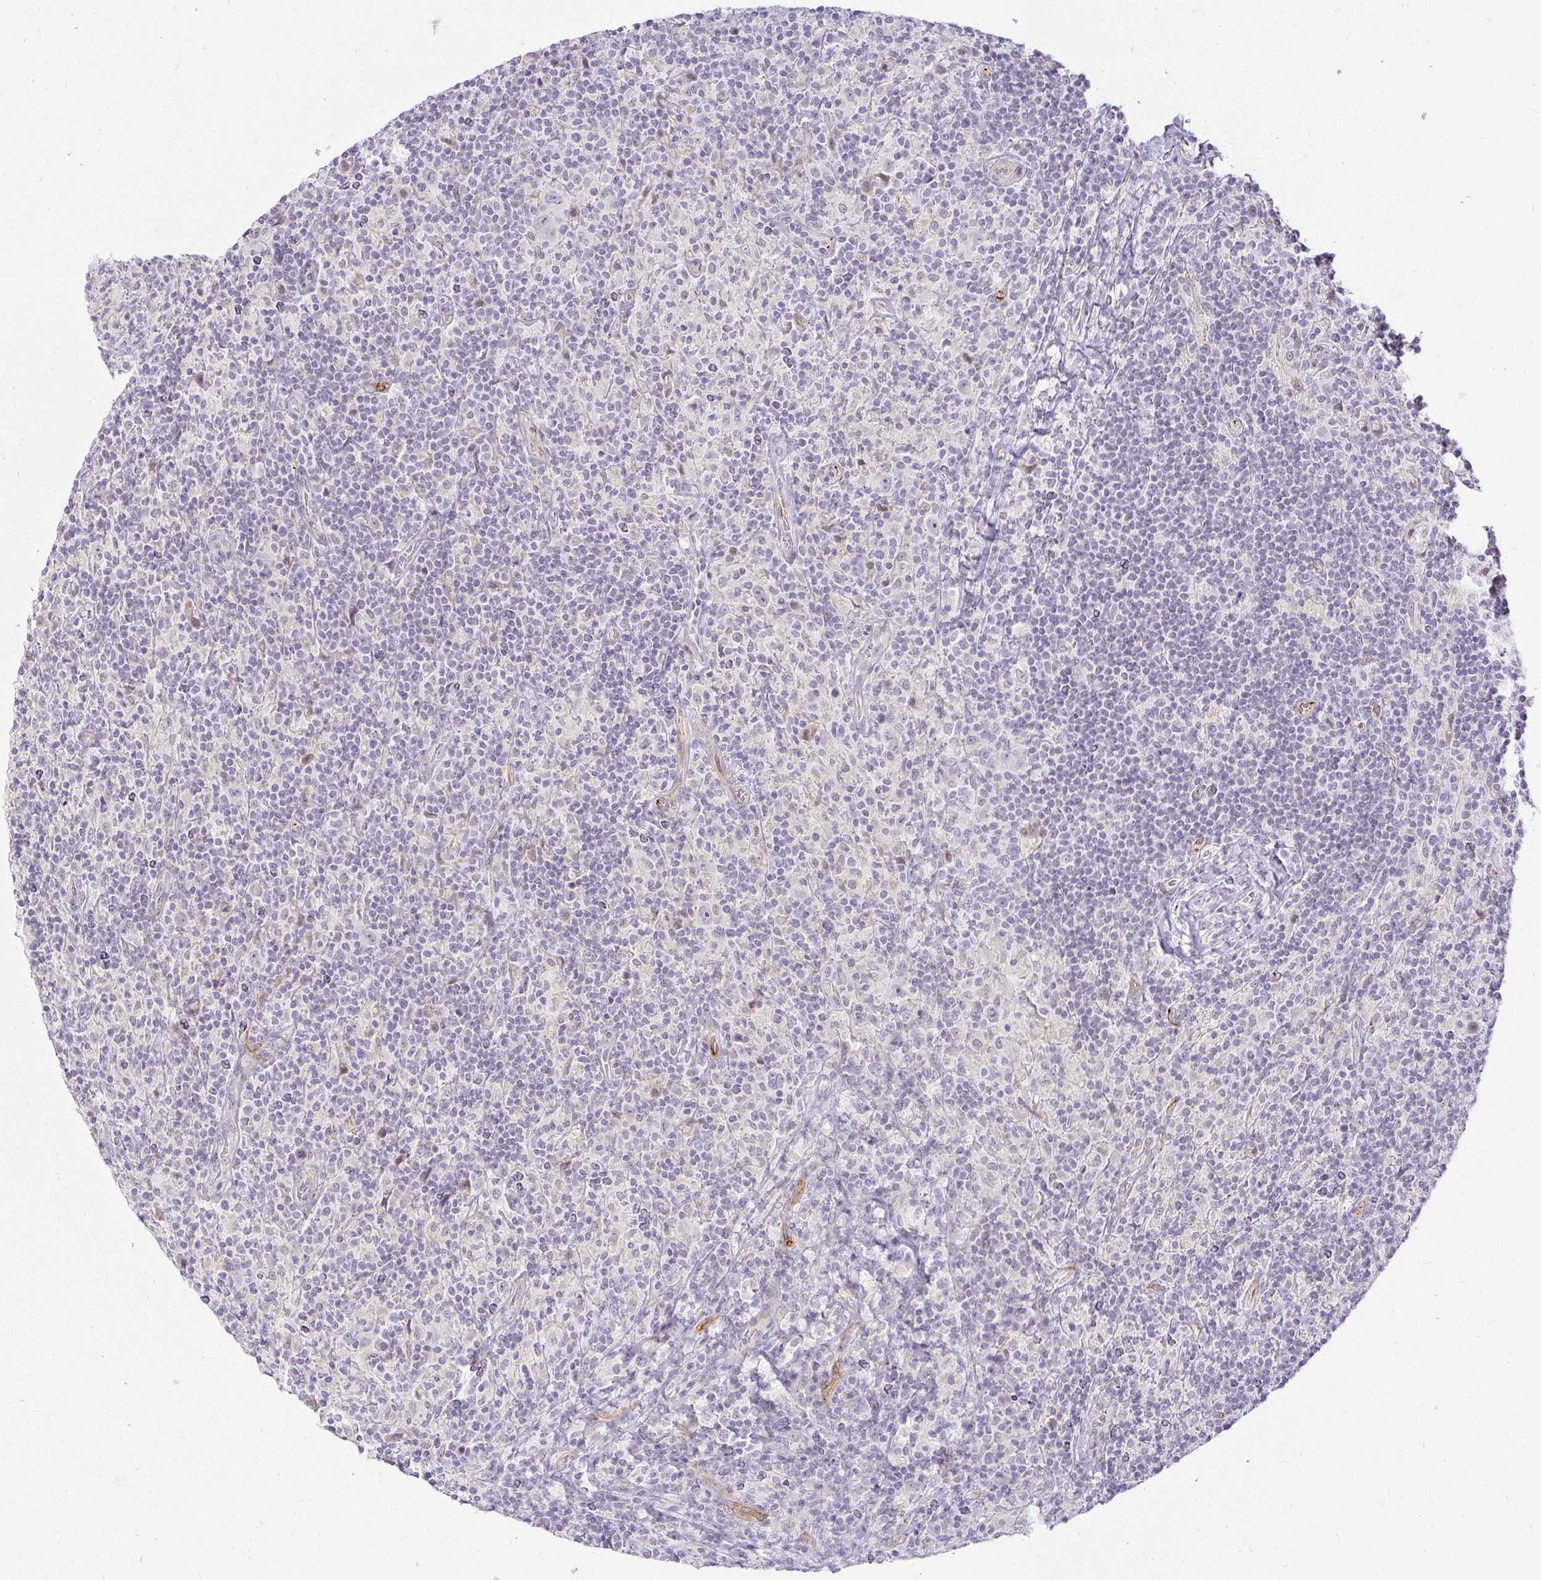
{"staining": {"intensity": "negative", "quantity": "none", "location": "none"}, "tissue": "lymphoma", "cell_type": "Tumor cells", "image_type": "cancer", "snomed": [{"axis": "morphology", "description": "Hodgkin's disease, NOS"}, {"axis": "topography", "description": "Lymph node"}], "caption": "Immunohistochemistry micrograph of neoplastic tissue: human lymphoma stained with DAB (3,3'-diaminobenzidine) exhibits no significant protein expression in tumor cells.", "gene": "ACAN", "patient": {"sex": "male", "age": 70}}